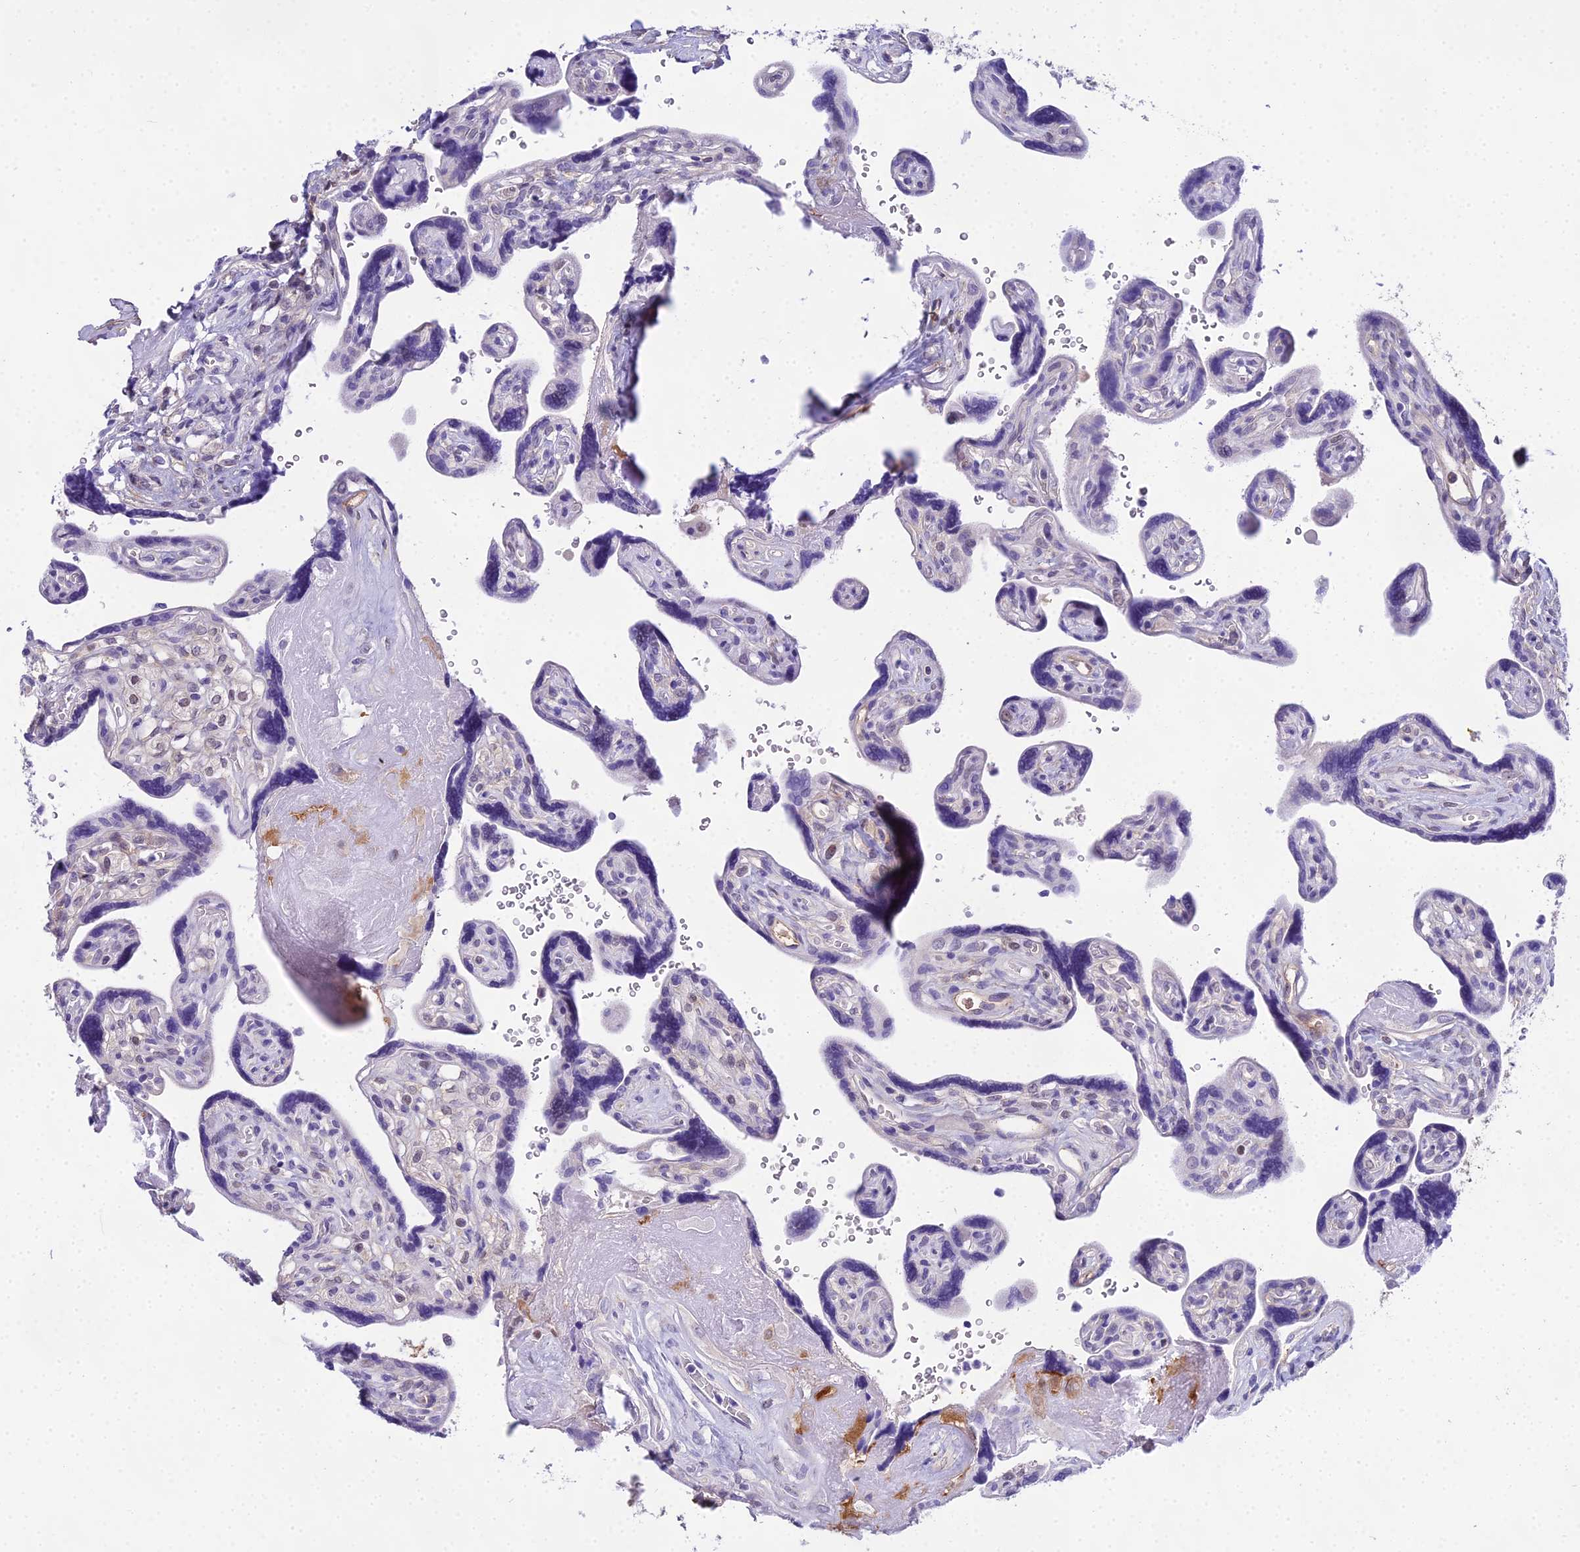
{"staining": {"intensity": "moderate", "quantity": ">75%", "location": "cytoplasmic/membranous,nuclear"}, "tissue": "placenta", "cell_type": "Decidual cells", "image_type": "normal", "snomed": [{"axis": "morphology", "description": "Normal tissue, NOS"}, {"axis": "topography", "description": "Placenta"}], "caption": "Benign placenta was stained to show a protein in brown. There is medium levels of moderate cytoplasmic/membranous,nuclear positivity in about >75% of decidual cells.", "gene": "MAT2A", "patient": {"sex": "female", "age": 39}}